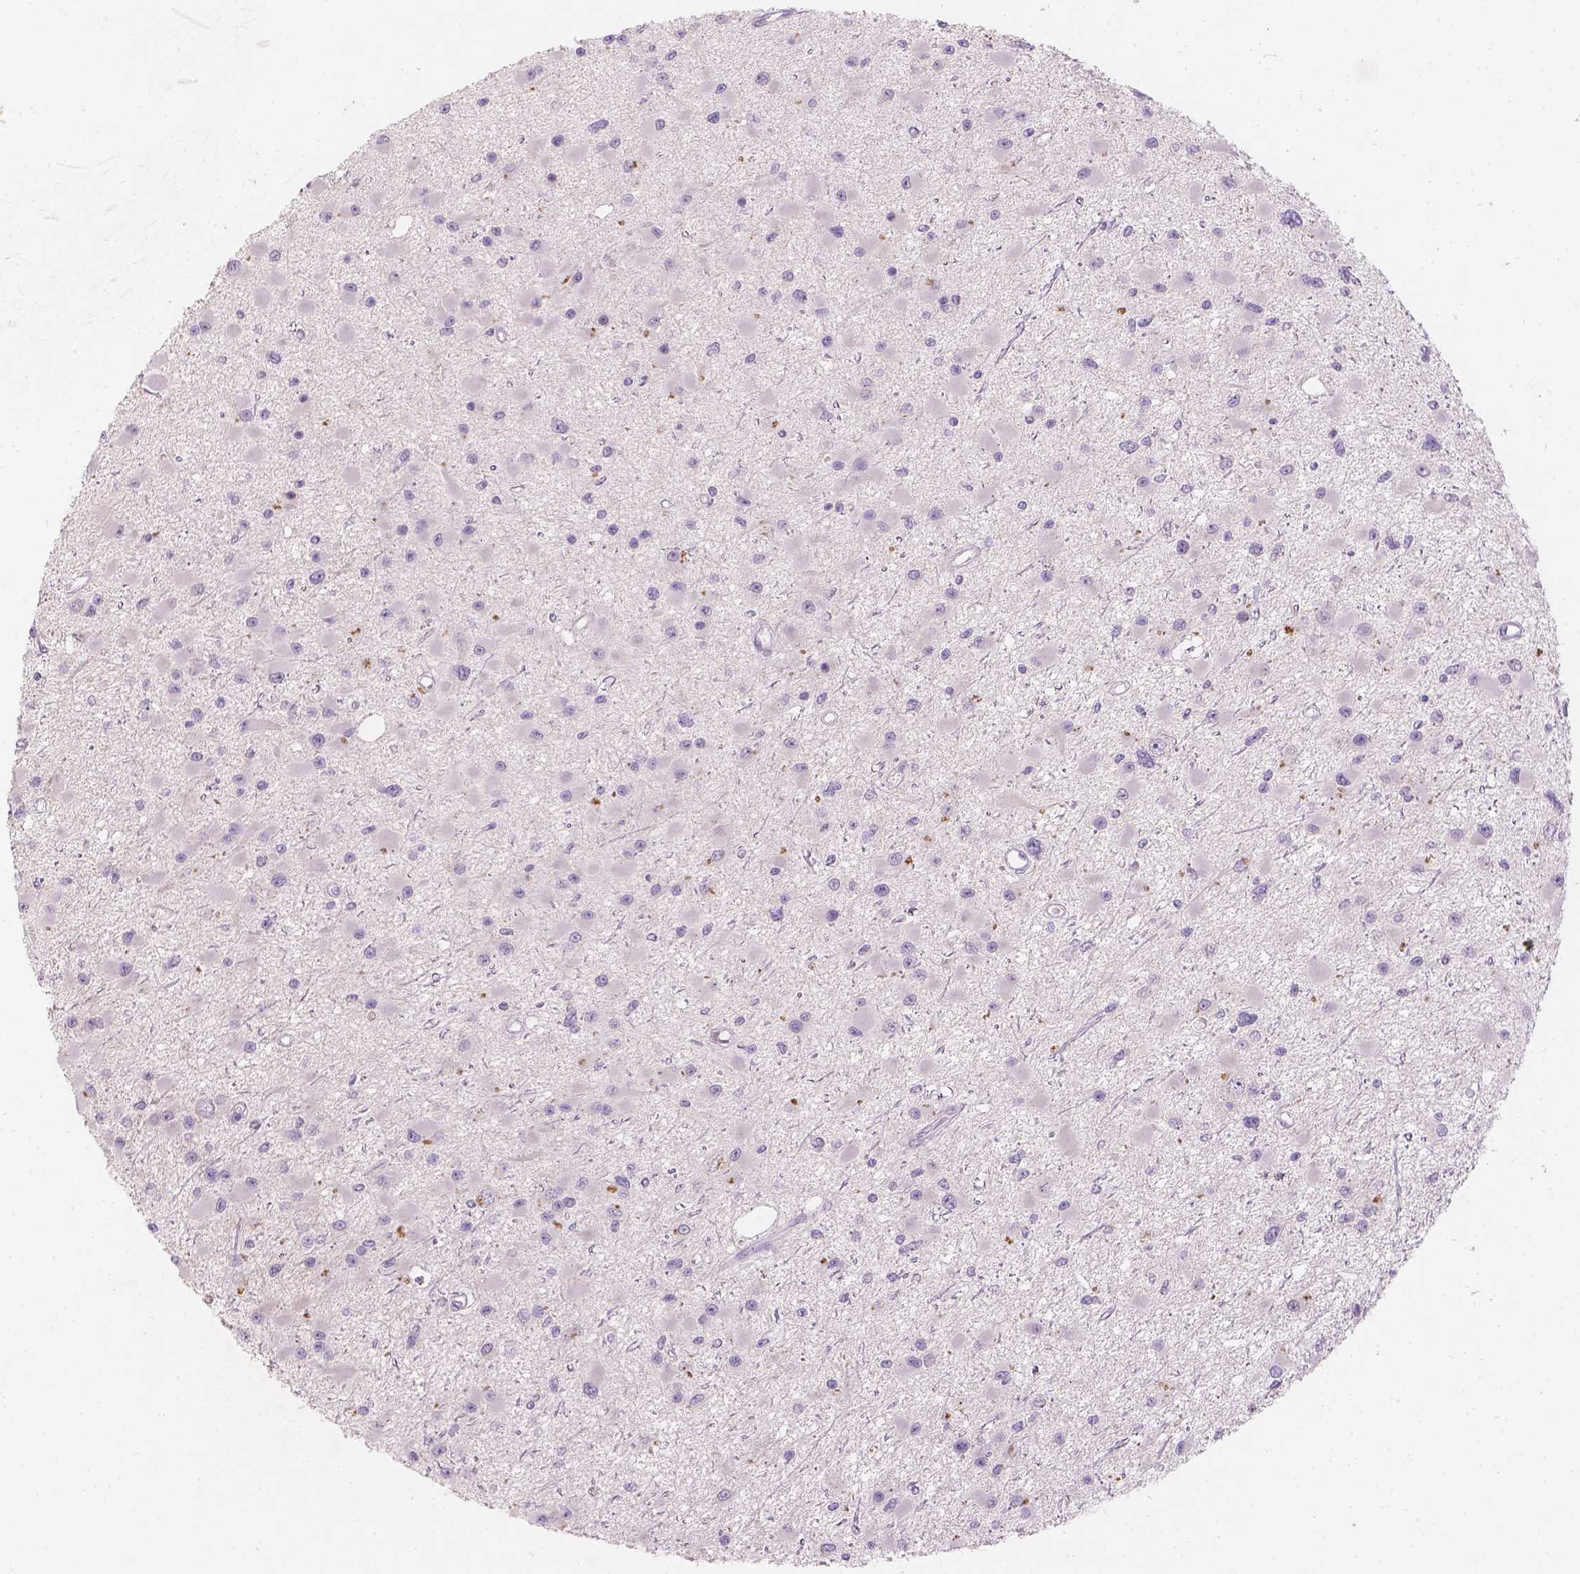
{"staining": {"intensity": "negative", "quantity": "none", "location": "none"}, "tissue": "glioma", "cell_type": "Tumor cells", "image_type": "cancer", "snomed": [{"axis": "morphology", "description": "Glioma, malignant, High grade"}, {"axis": "topography", "description": "Brain"}], "caption": "Tumor cells are negative for brown protein staining in glioma.", "gene": "DCAF4L1", "patient": {"sex": "male", "age": 54}}